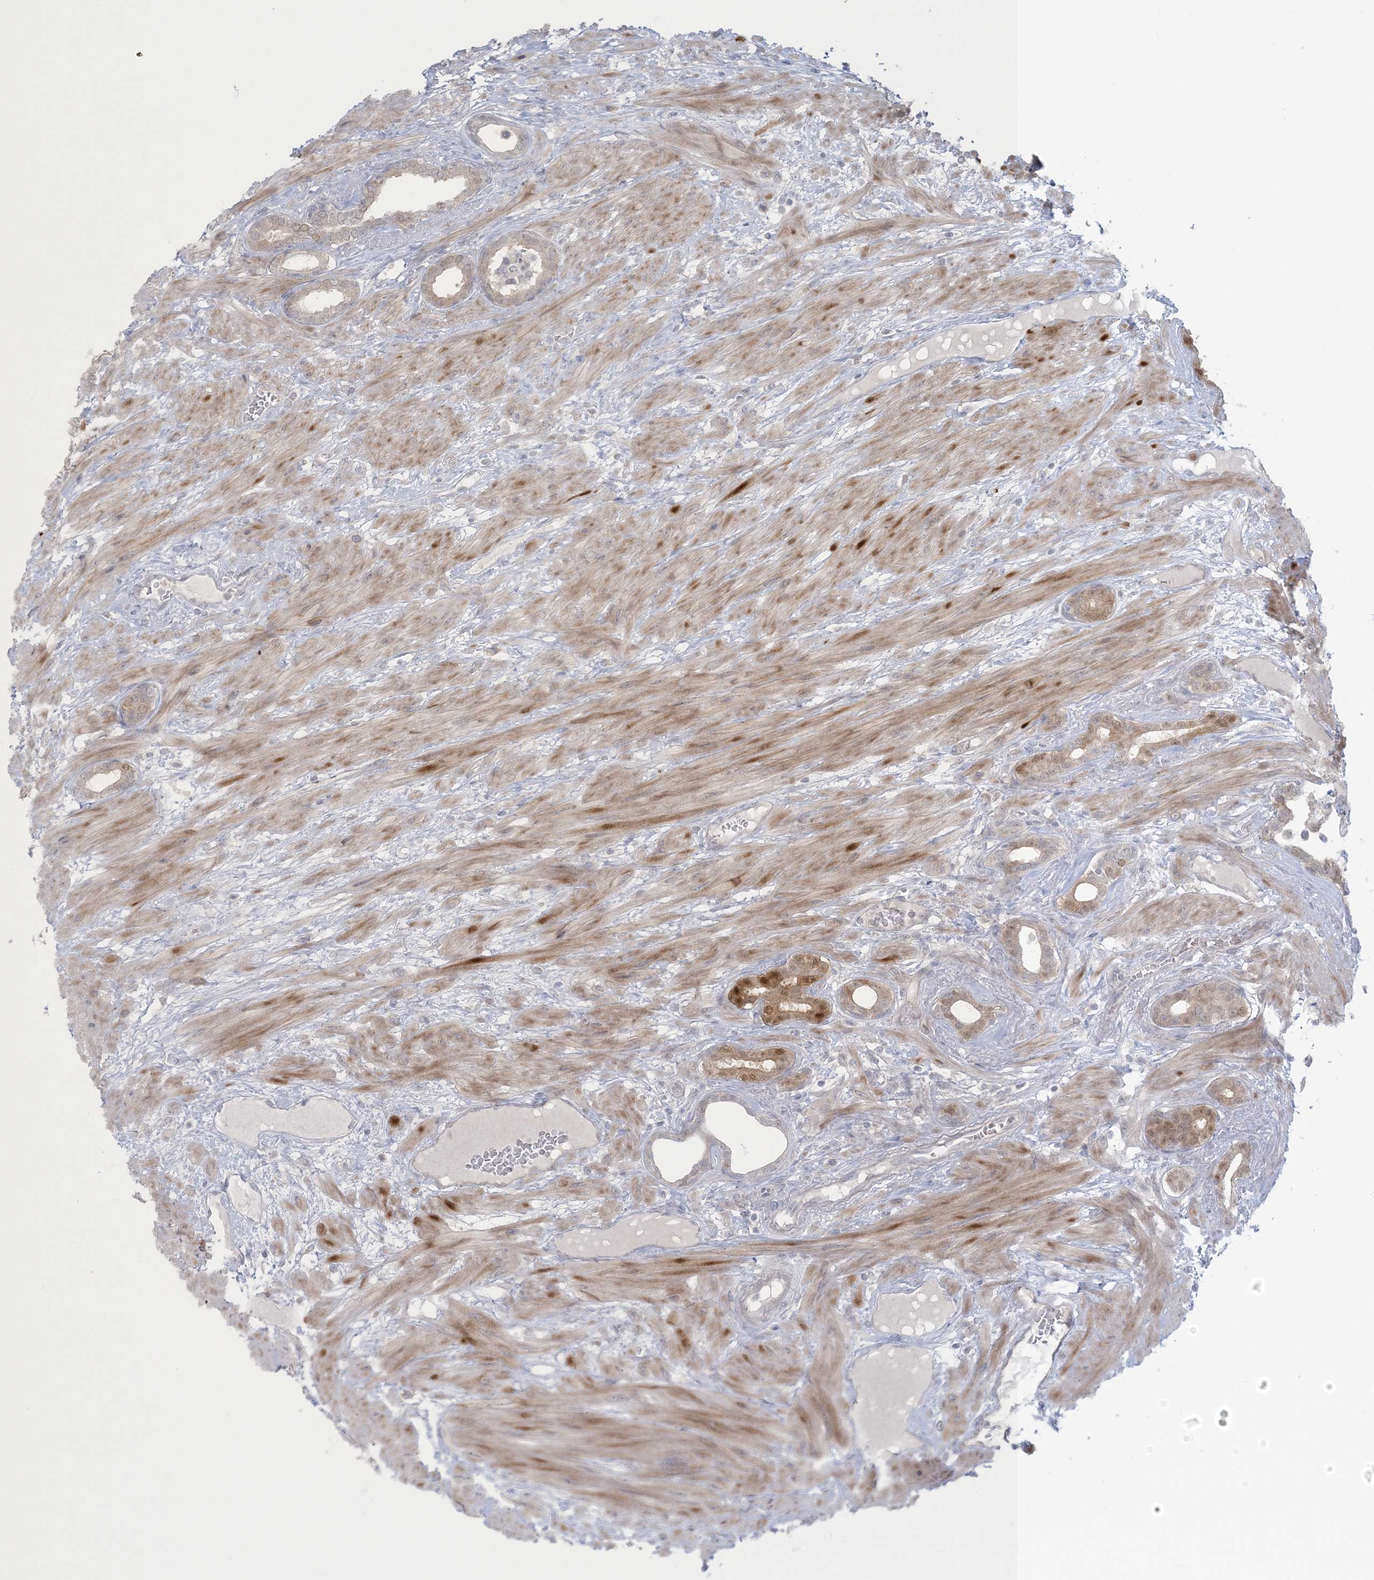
{"staining": {"intensity": "moderate", "quantity": "<25%", "location": "cytoplasmic/membranous,nuclear"}, "tissue": "prostate cancer", "cell_type": "Tumor cells", "image_type": "cancer", "snomed": [{"axis": "morphology", "description": "Adenocarcinoma, Low grade"}, {"axis": "topography", "description": "Prostate"}], "caption": "Immunohistochemistry image of human prostate cancer (adenocarcinoma (low-grade)) stained for a protein (brown), which demonstrates low levels of moderate cytoplasmic/membranous and nuclear expression in approximately <25% of tumor cells.", "gene": "NRBP2", "patient": {"sex": "male", "age": 60}}